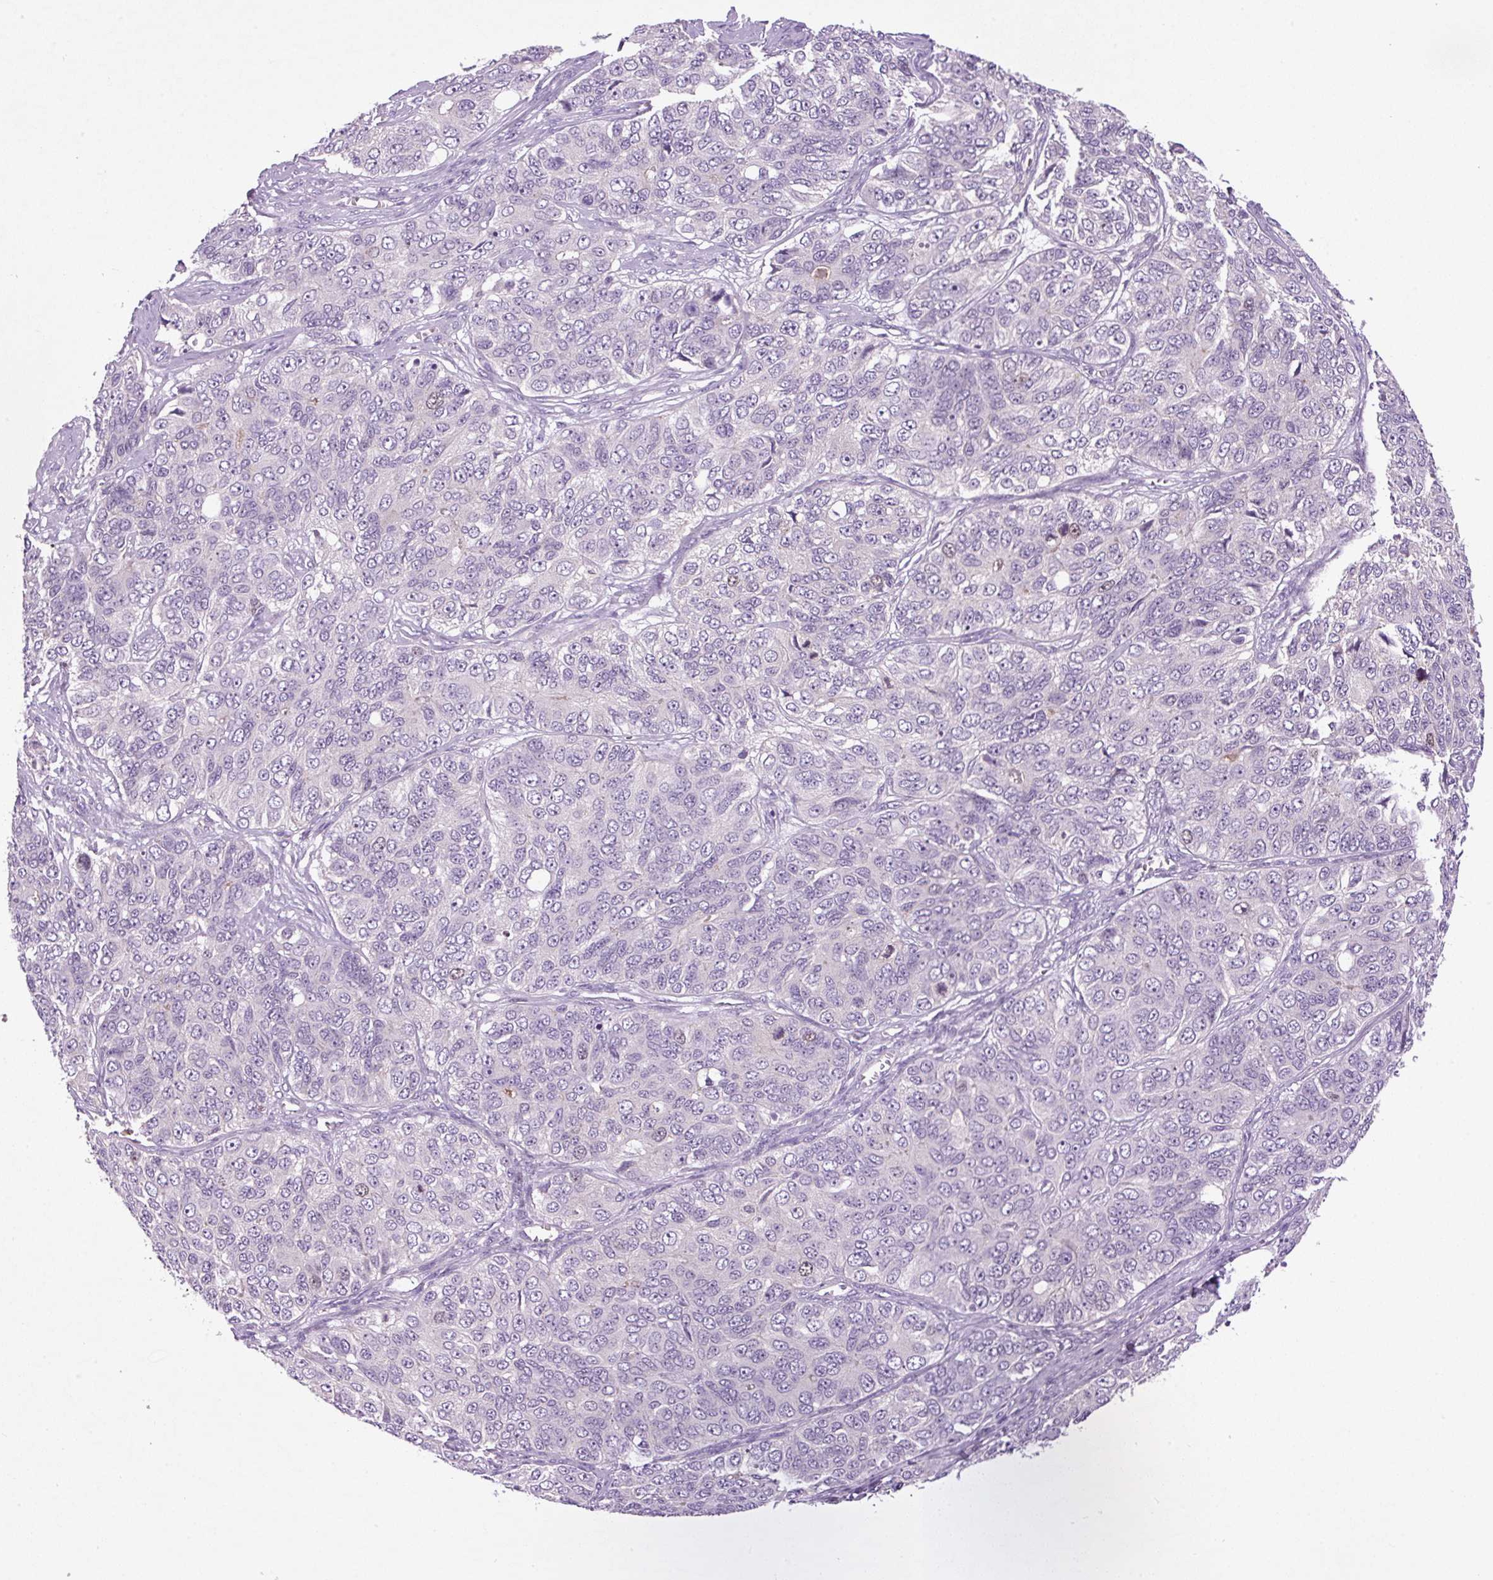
{"staining": {"intensity": "negative", "quantity": "none", "location": "none"}, "tissue": "ovarian cancer", "cell_type": "Tumor cells", "image_type": "cancer", "snomed": [{"axis": "morphology", "description": "Carcinoma, endometroid"}, {"axis": "topography", "description": "Ovary"}], "caption": "An image of ovarian cancer (endometroid carcinoma) stained for a protein exhibits no brown staining in tumor cells. (DAB IHC visualized using brightfield microscopy, high magnification).", "gene": "KIFC1", "patient": {"sex": "female", "age": 51}}